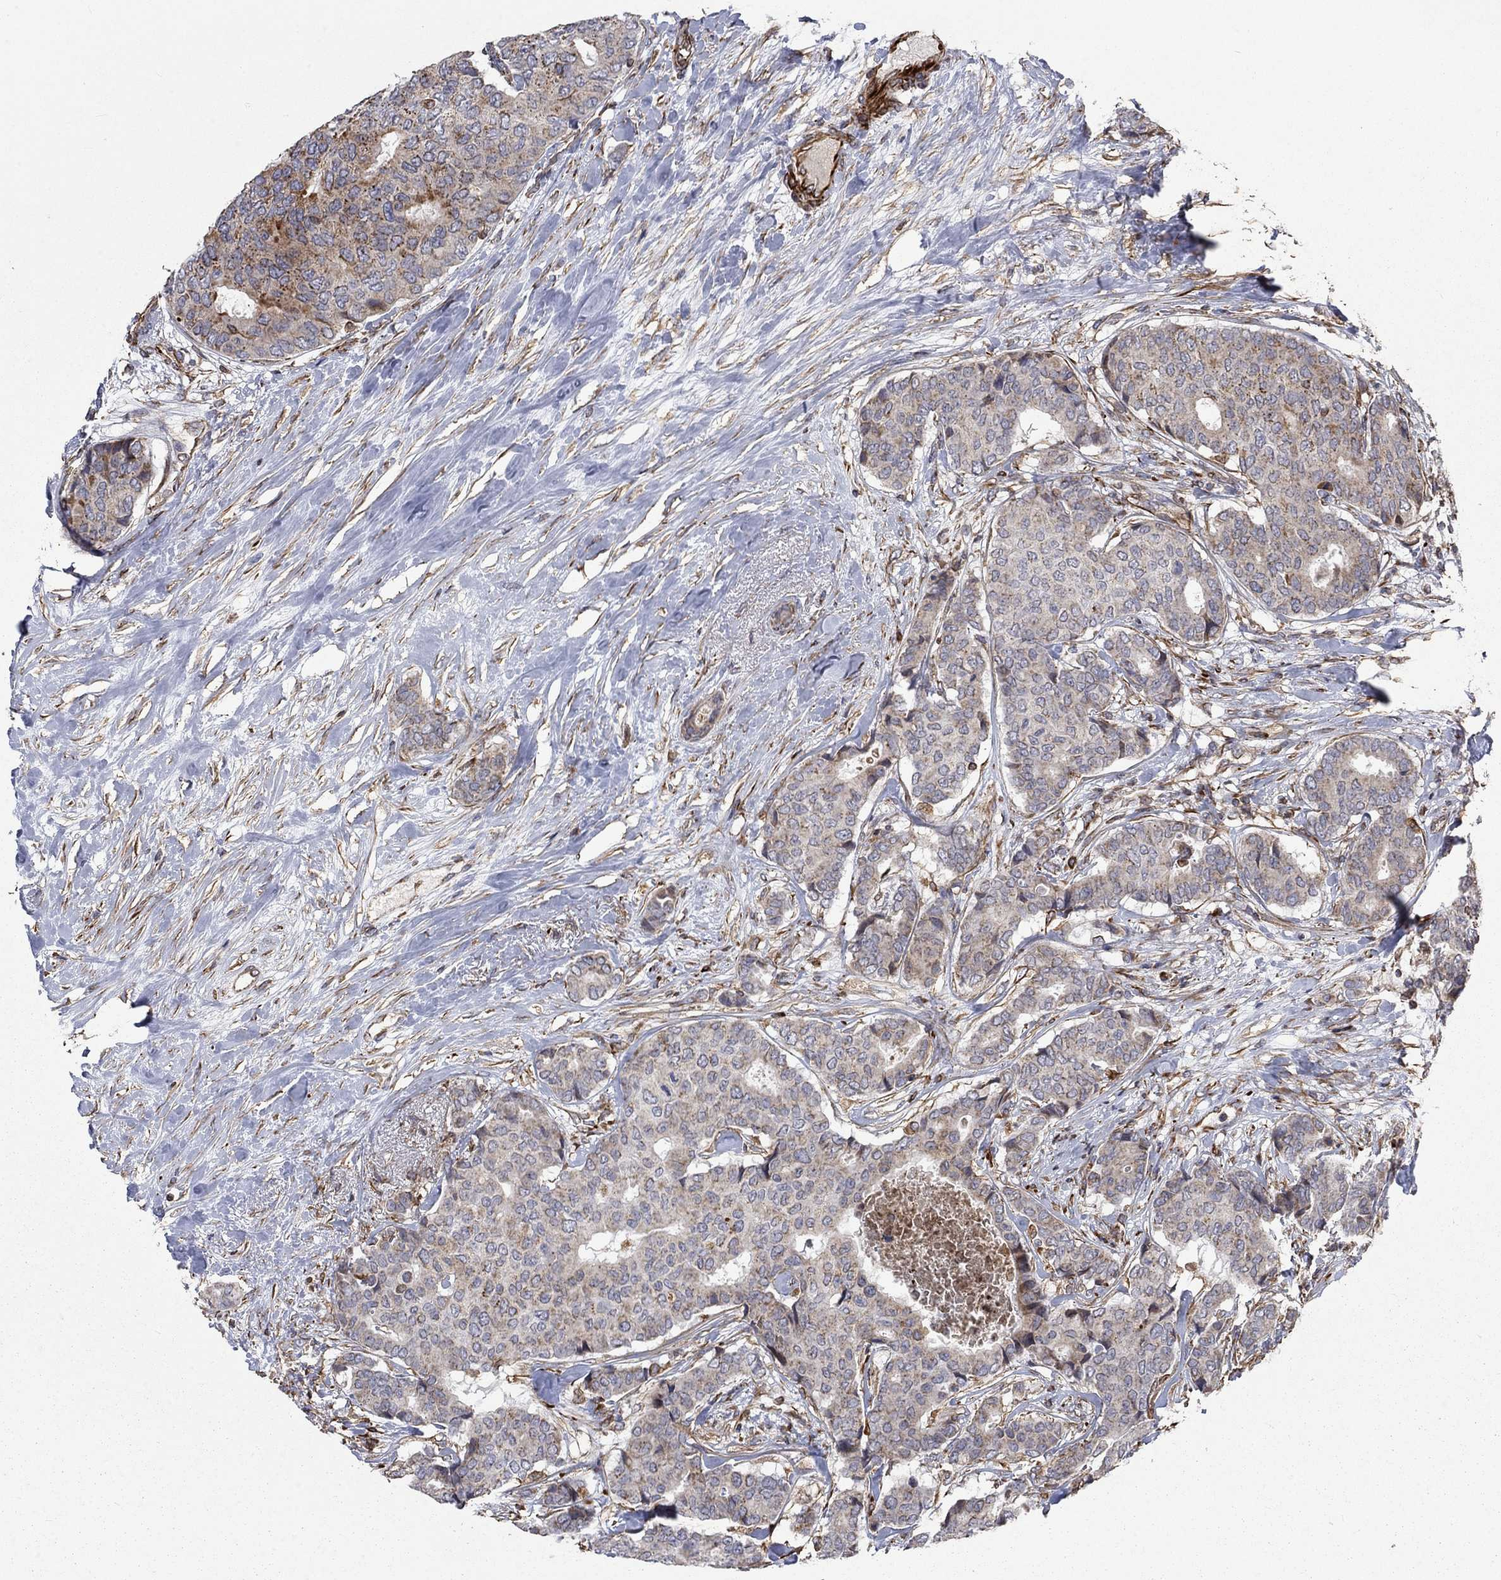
{"staining": {"intensity": "weak", "quantity": "25%-75%", "location": "cytoplasmic/membranous"}, "tissue": "breast cancer", "cell_type": "Tumor cells", "image_type": "cancer", "snomed": [{"axis": "morphology", "description": "Duct carcinoma"}, {"axis": "topography", "description": "Breast"}], "caption": "This is an image of immunohistochemistry (IHC) staining of breast cancer (invasive ductal carcinoma), which shows weak expression in the cytoplasmic/membranous of tumor cells.", "gene": "NDUFC1", "patient": {"sex": "female", "age": 75}}